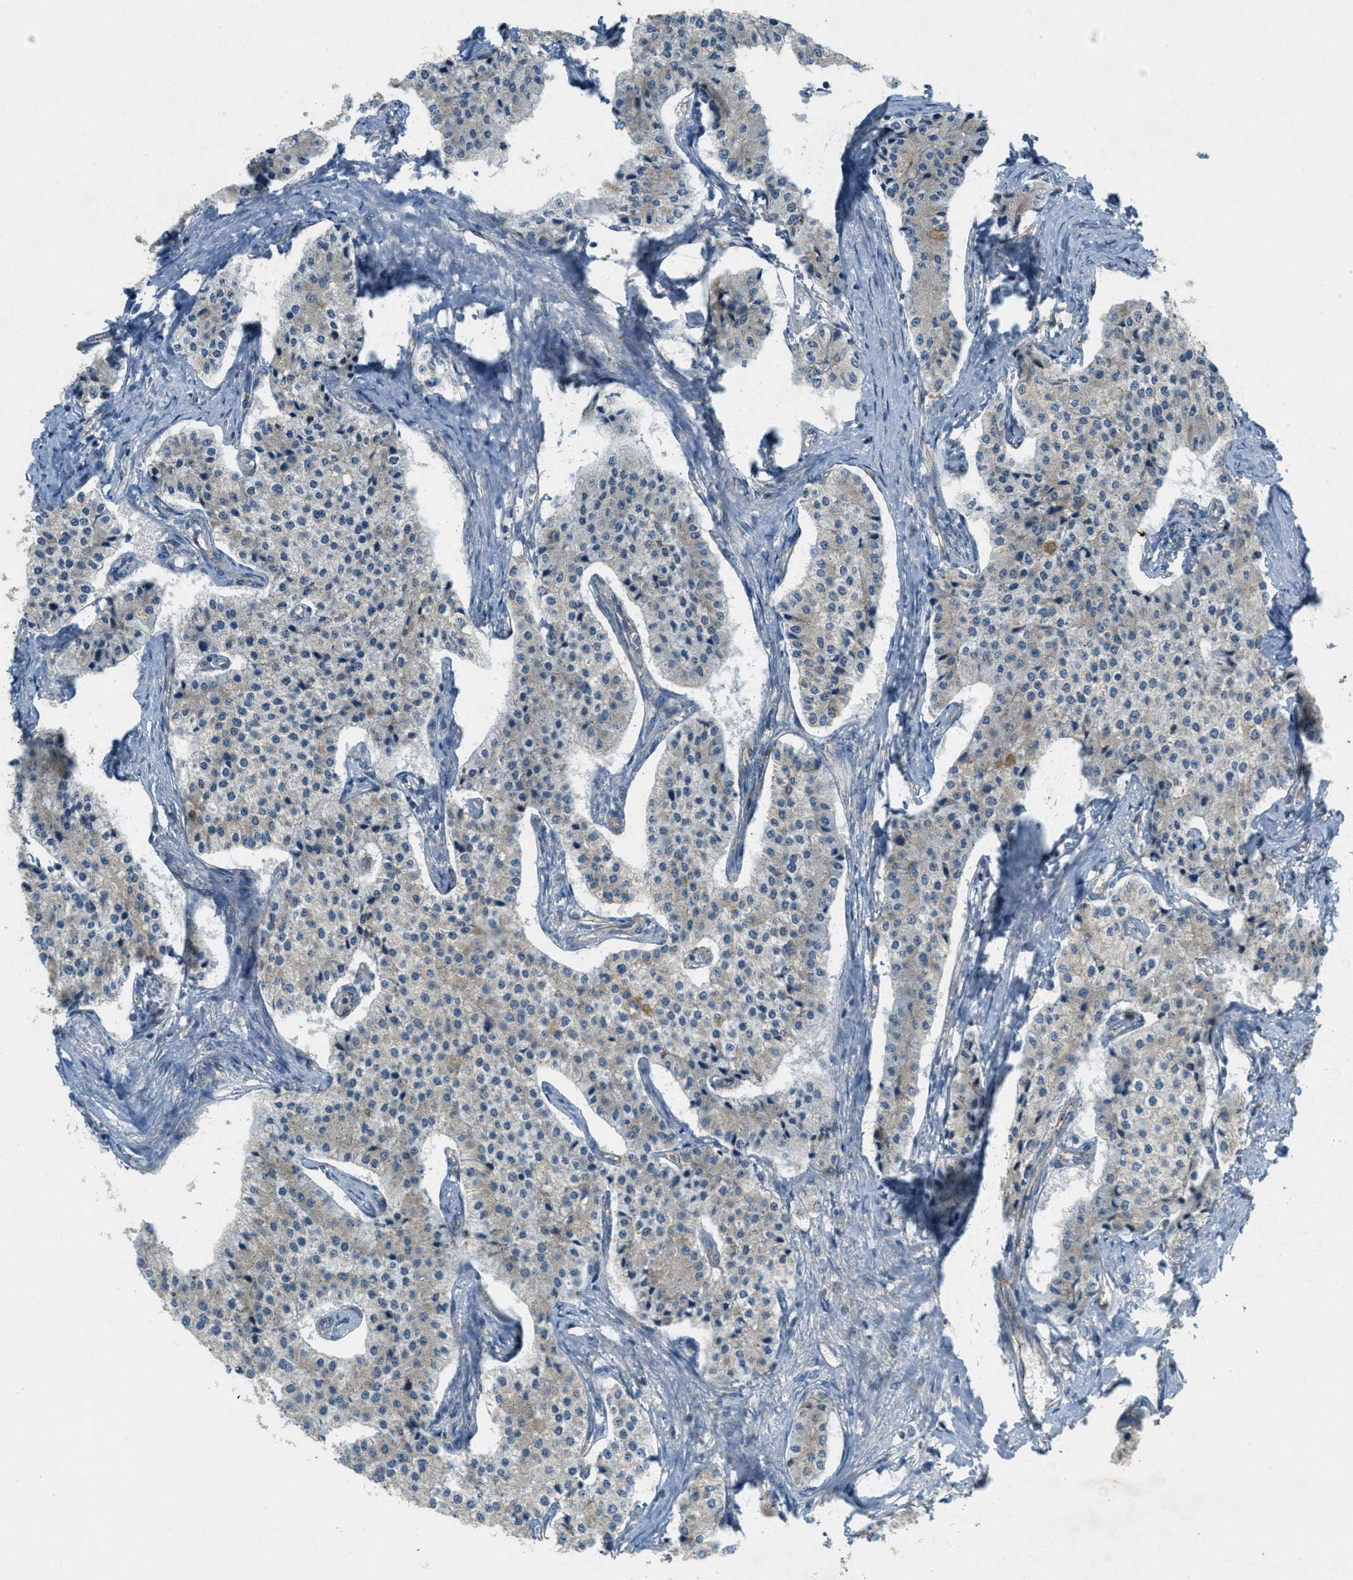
{"staining": {"intensity": "negative", "quantity": "none", "location": "none"}, "tissue": "carcinoid", "cell_type": "Tumor cells", "image_type": "cancer", "snomed": [{"axis": "morphology", "description": "Carcinoid, malignant, NOS"}, {"axis": "topography", "description": "Colon"}], "caption": "Carcinoid stained for a protein using IHC displays no expression tumor cells.", "gene": "JCAD", "patient": {"sex": "female", "age": 52}}